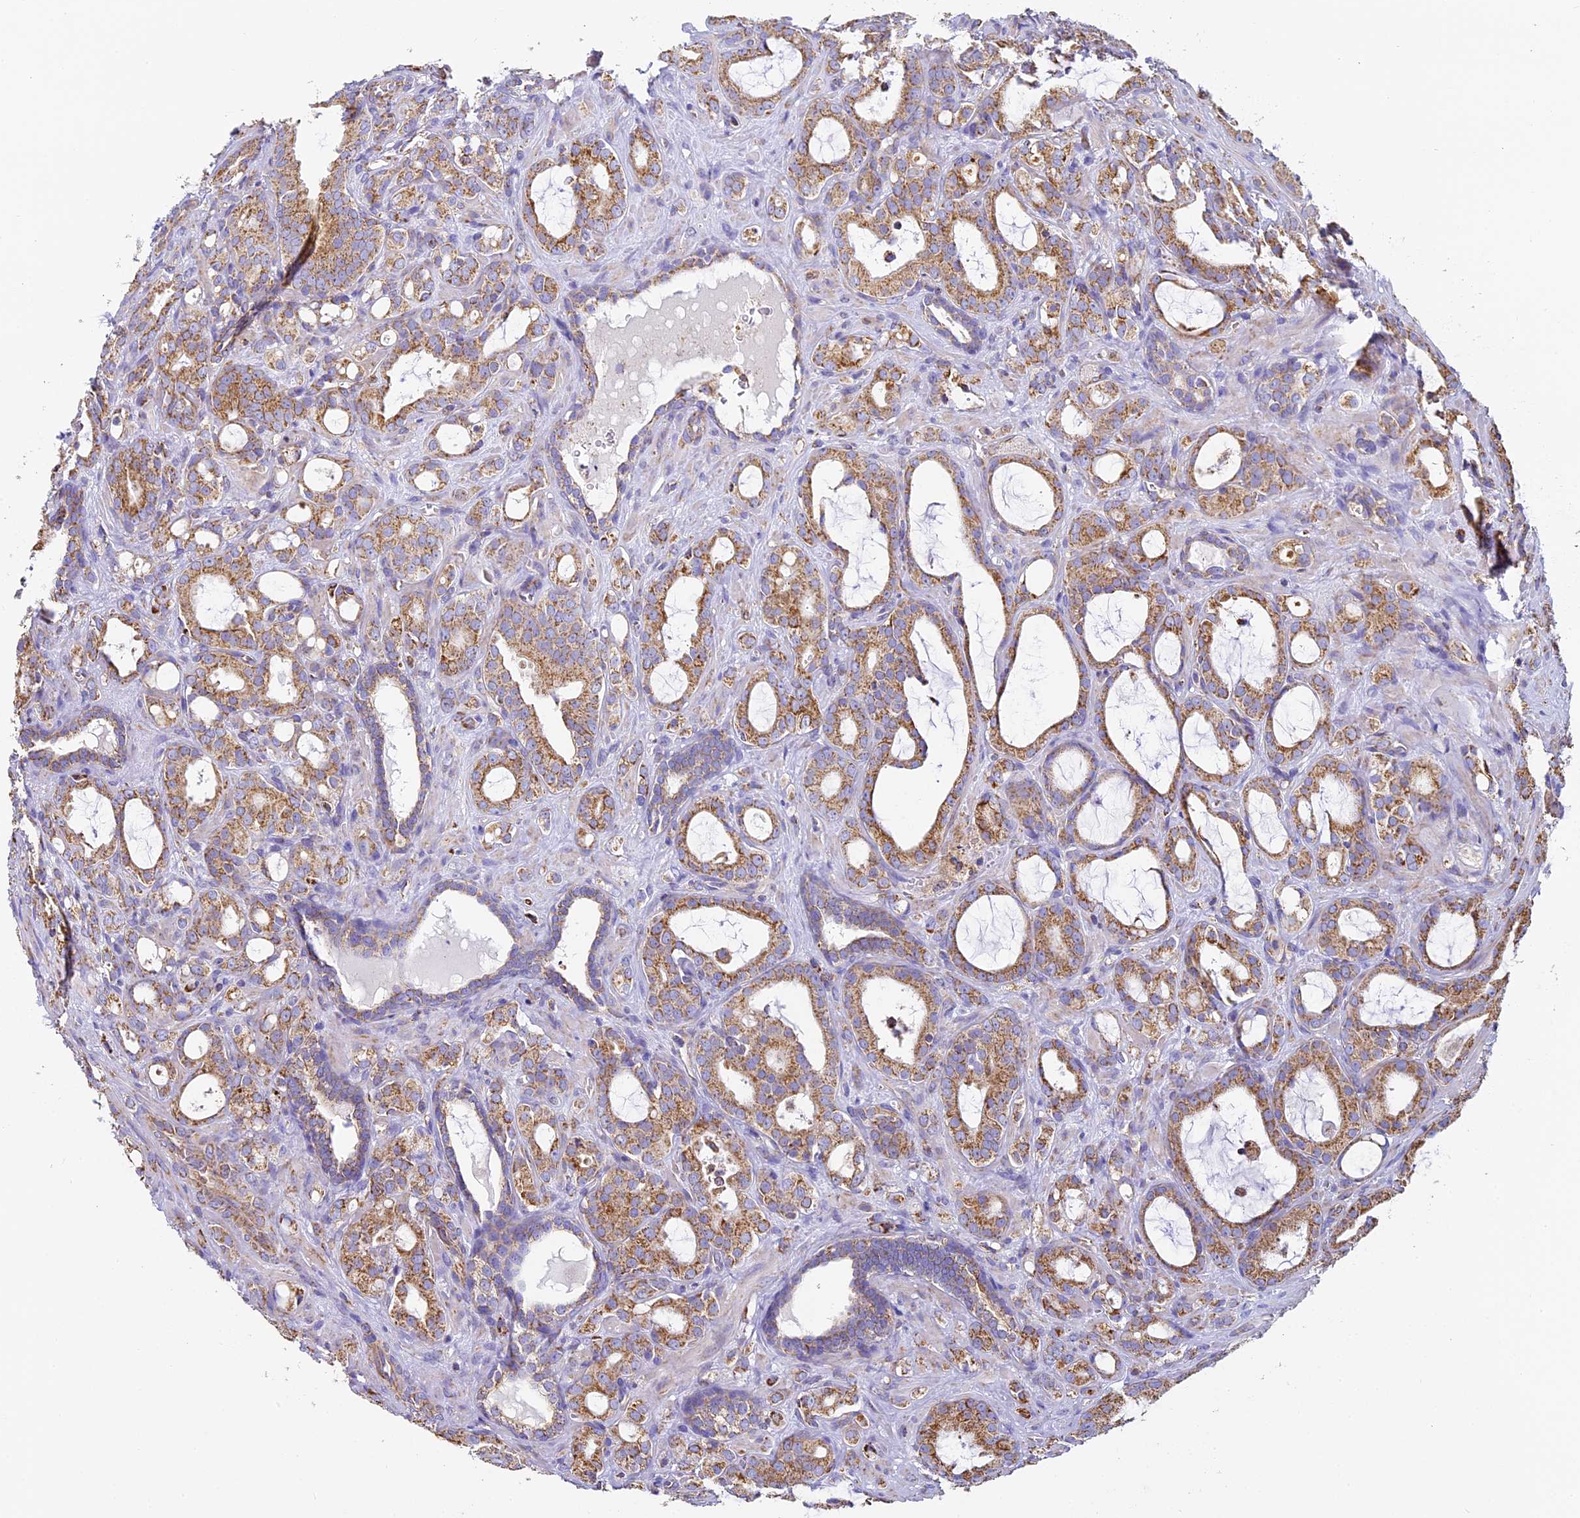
{"staining": {"intensity": "moderate", "quantity": ">75%", "location": "cytoplasmic/membranous"}, "tissue": "prostate cancer", "cell_type": "Tumor cells", "image_type": "cancer", "snomed": [{"axis": "morphology", "description": "Adenocarcinoma, High grade"}, {"axis": "topography", "description": "Prostate"}], "caption": "Moderate cytoplasmic/membranous expression for a protein is seen in approximately >75% of tumor cells of prostate adenocarcinoma (high-grade) using IHC.", "gene": "STK17A", "patient": {"sex": "male", "age": 72}}